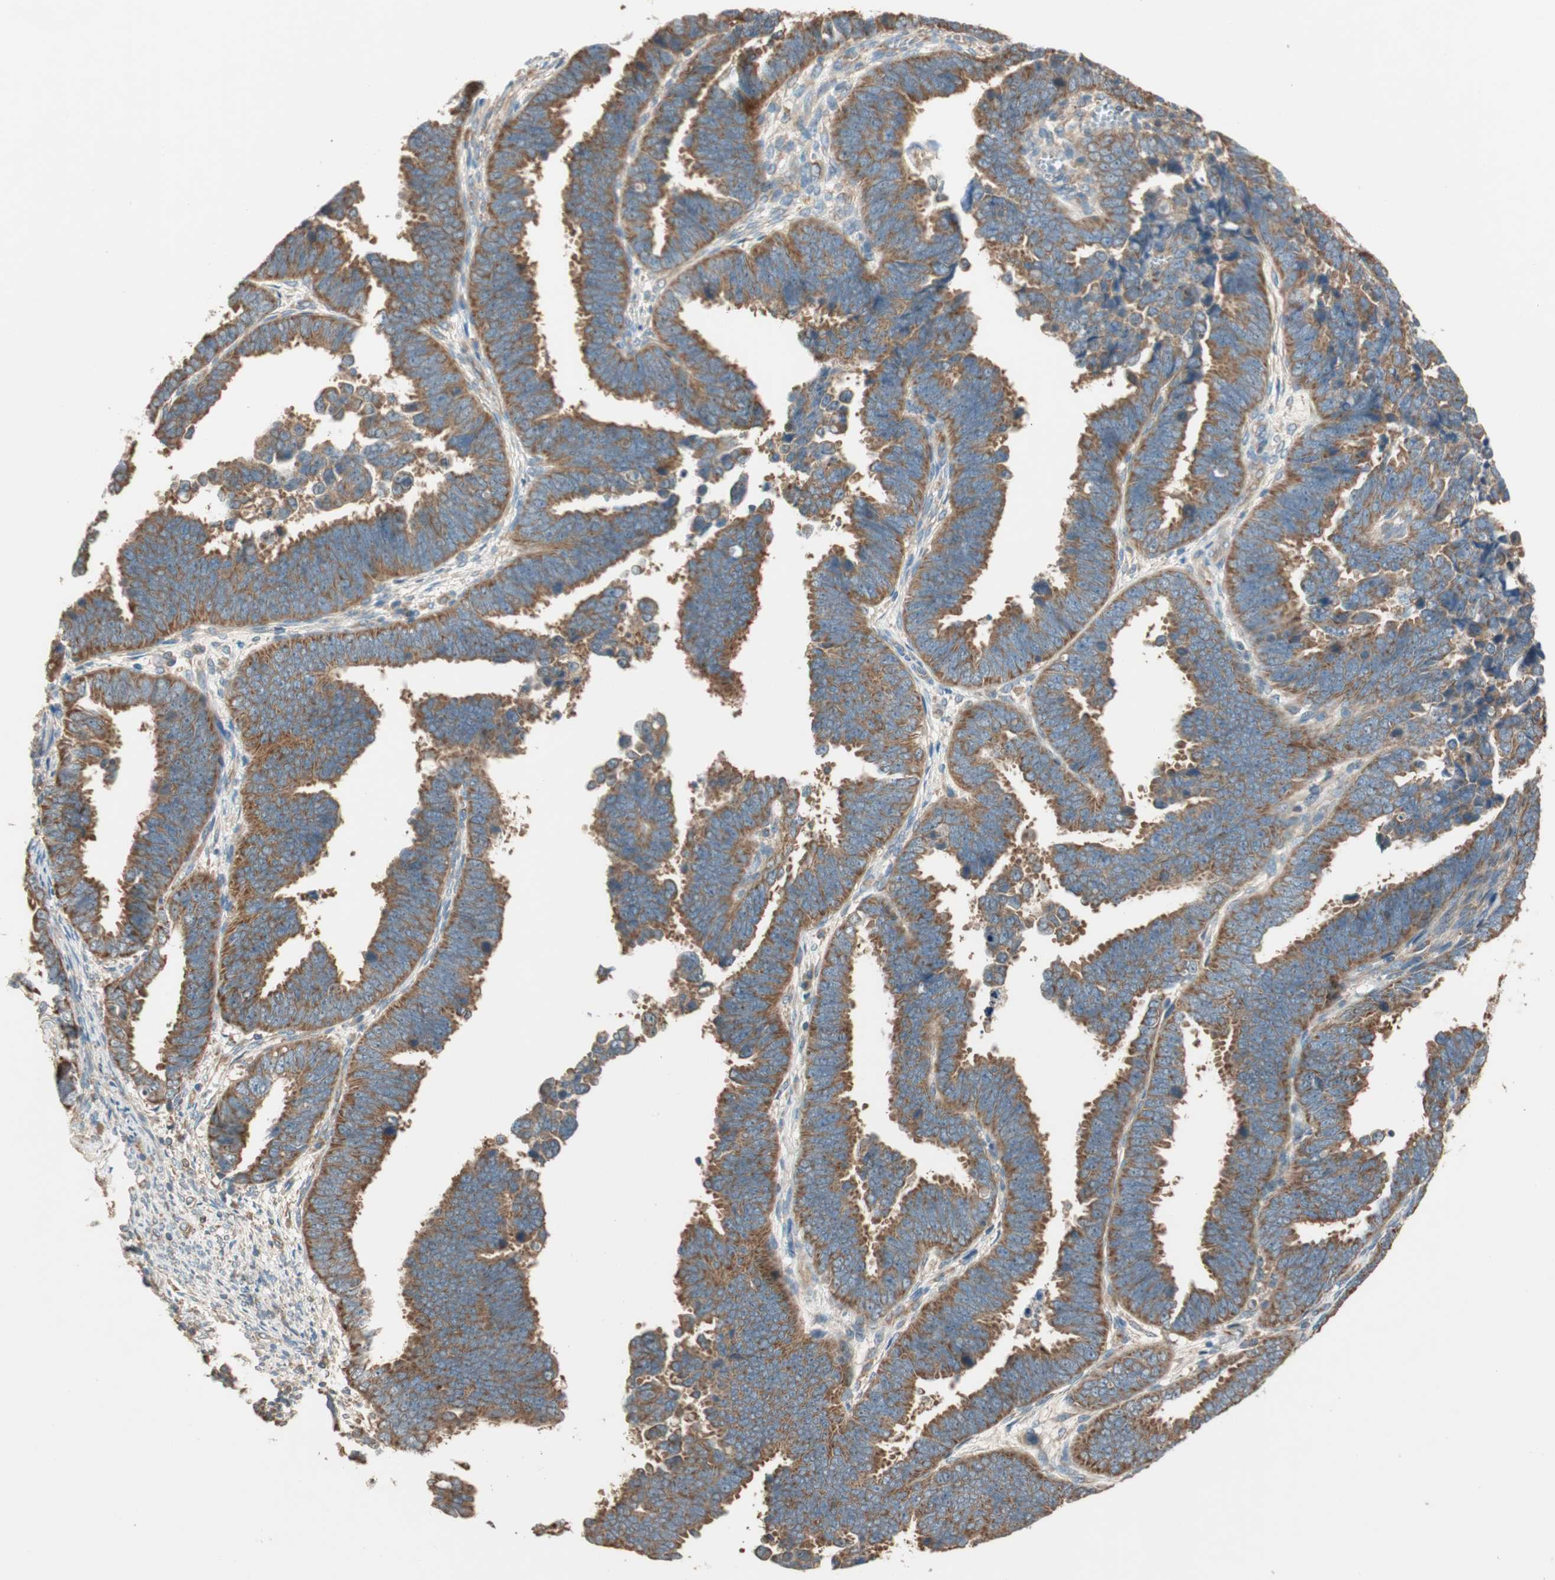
{"staining": {"intensity": "strong", "quantity": ">75%", "location": "cytoplasmic/membranous"}, "tissue": "endometrial cancer", "cell_type": "Tumor cells", "image_type": "cancer", "snomed": [{"axis": "morphology", "description": "Adenocarcinoma, NOS"}, {"axis": "topography", "description": "Endometrium"}], "caption": "This image shows endometrial cancer (adenocarcinoma) stained with immunohistochemistry to label a protein in brown. The cytoplasmic/membranous of tumor cells show strong positivity for the protein. Nuclei are counter-stained blue.", "gene": "CC2D1A", "patient": {"sex": "female", "age": 75}}